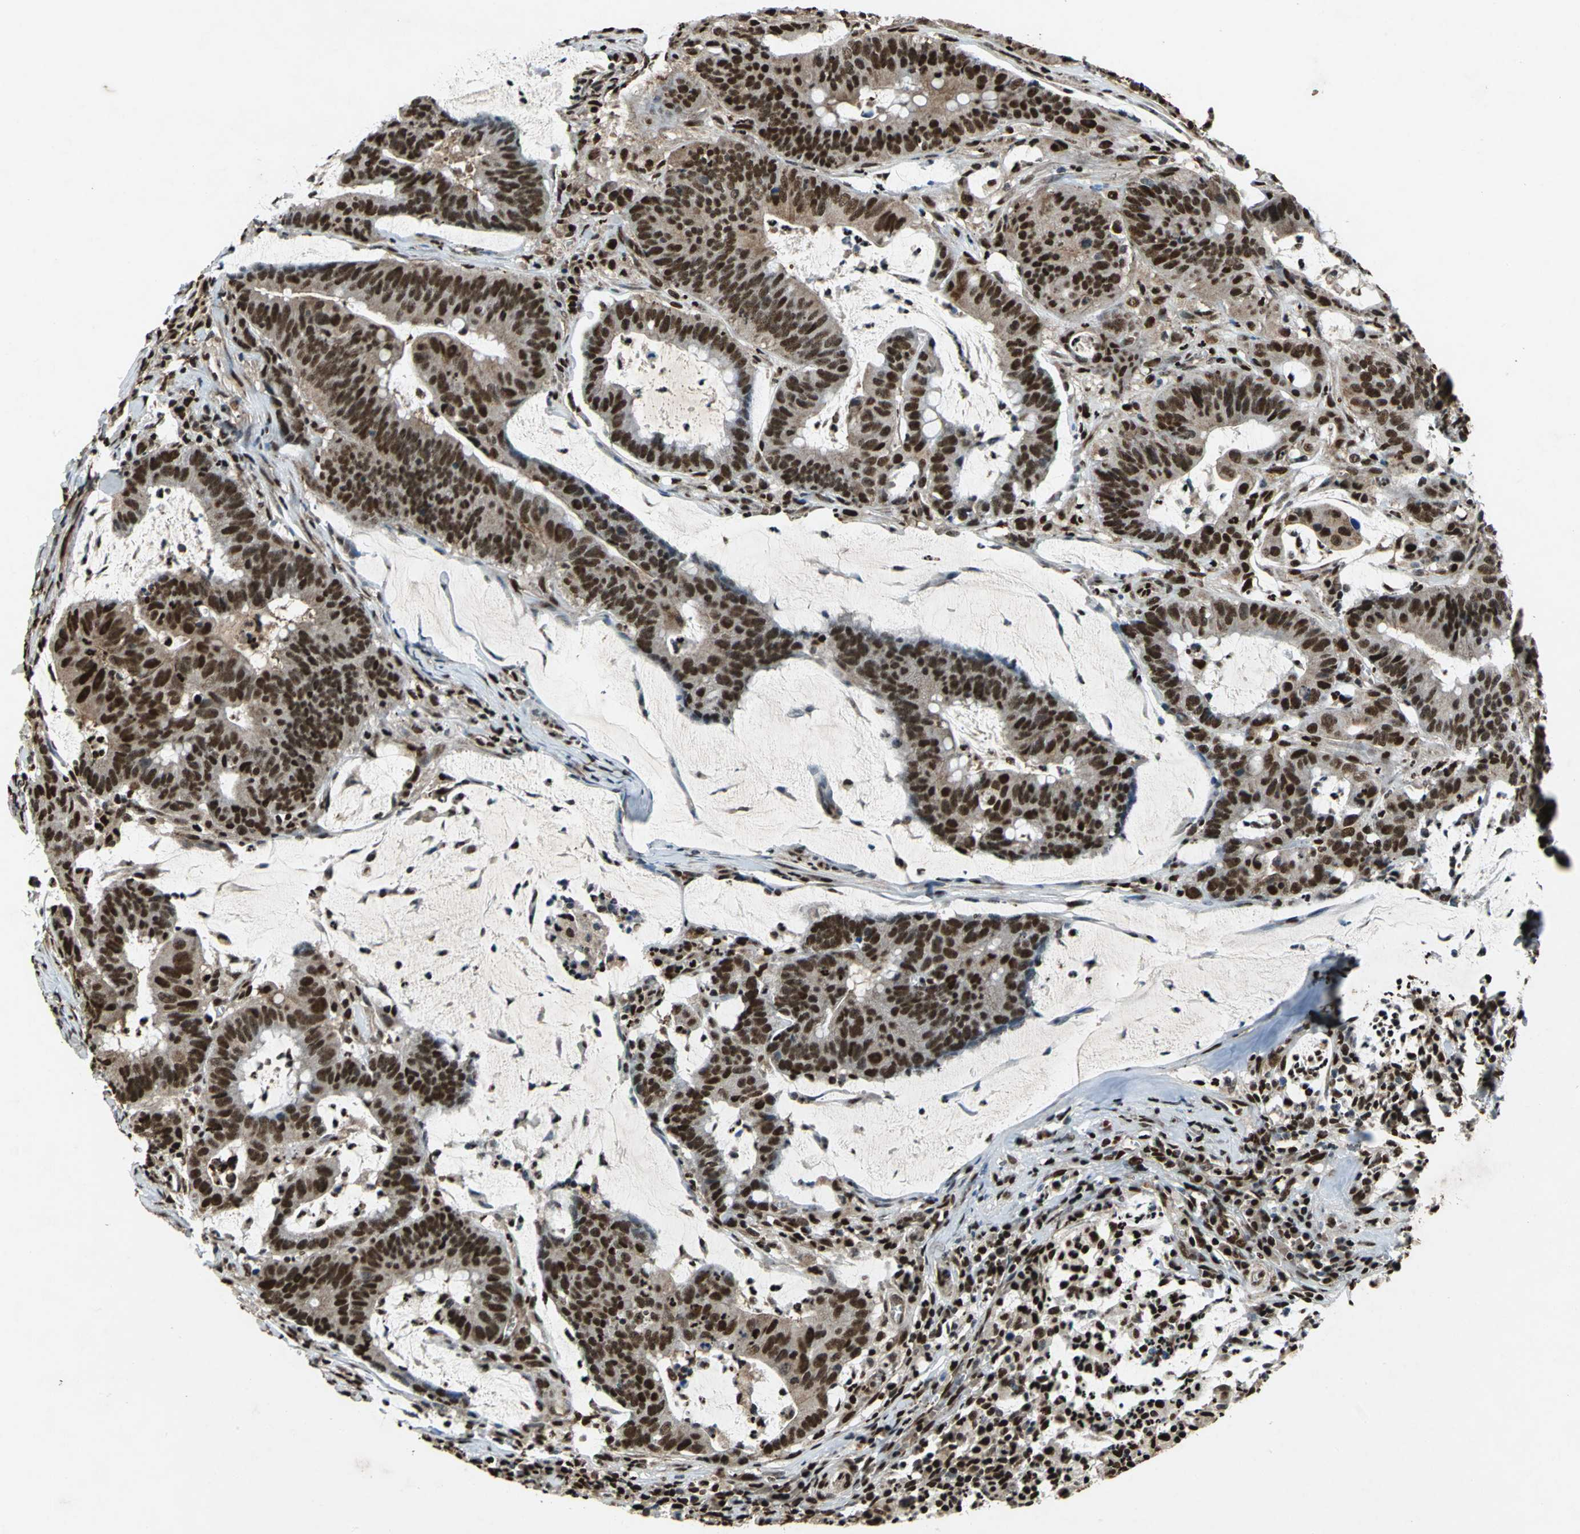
{"staining": {"intensity": "strong", "quantity": ">75%", "location": "nuclear"}, "tissue": "colorectal cancer", "cell_type": "Tumor cells", "image_type": "cancer", "snomed": [{"axis": "morphology", "description": "Adenocarcinoma, NOS"}, {"axis": "topography", "description": "Colon"}], "caption": "This is an image of immunohistochemistry (IHC) staining of adenocarcinoma (colorectal), which shows strong expression in the nuclear of tumor cells.", "gene": "ANP32A", "patient": {"sex": "male", "age": 45}}